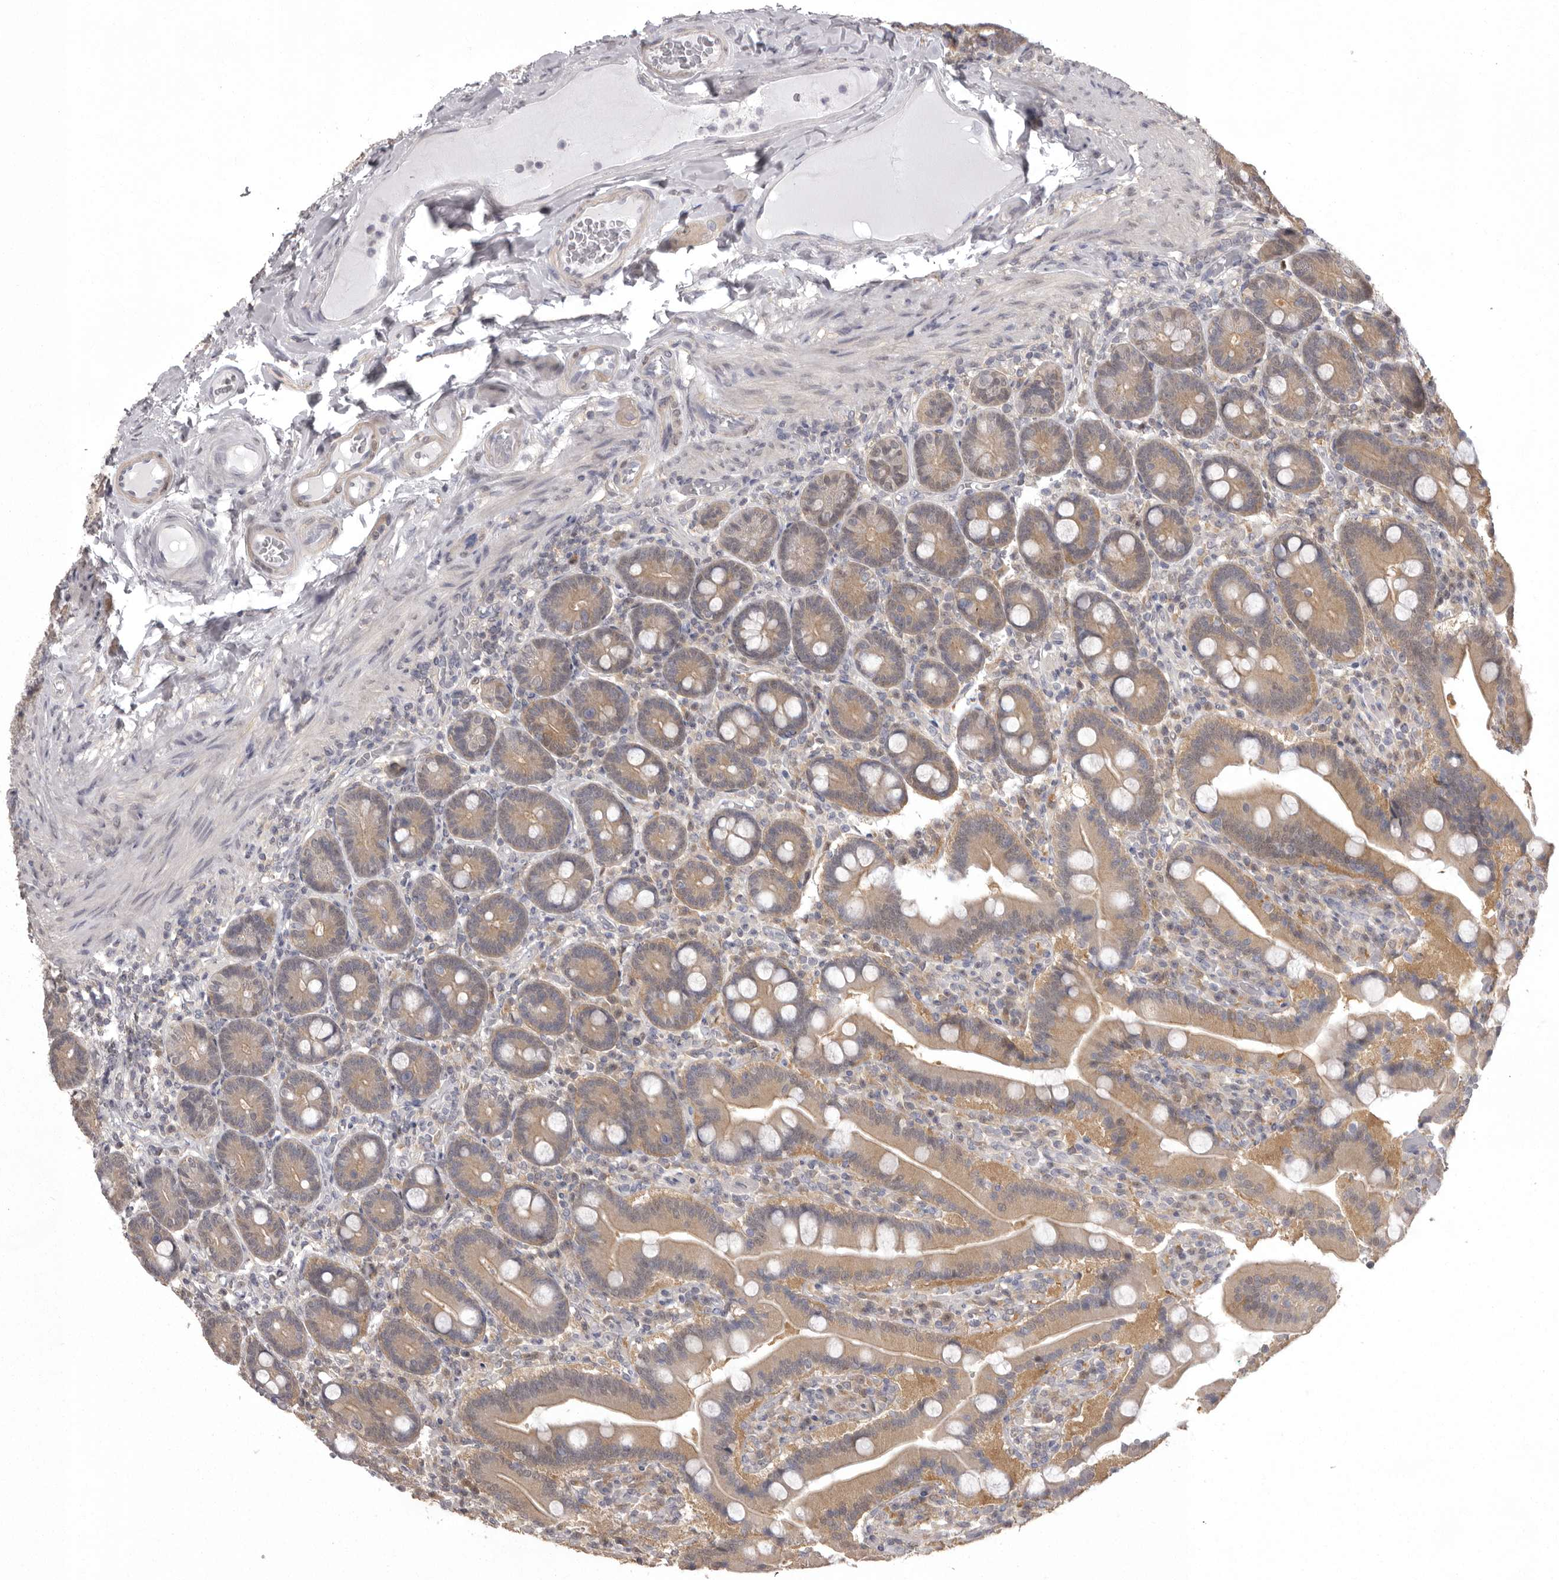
{"staining": {"intensity": "weak", "quantity": ">75%", "location": "cytoplasmic/membranous"}, "tissue": "duodenum", "cell_type": "Glandular cells", "image_type": "normal", "snomed": [{"axis": "morphology", "description": "Normal tissue, NOS"}, {"axis": "topography", "description": "Duodenum"}], "caption": "Unremarkable duodenum reveals weak cytoplasmic/membranous positivity in approximately >75% of glandular cells, visualized by immunohistochemistry.", "gene": "MDH1", "patient": {"sex": "female", "age": 62}}